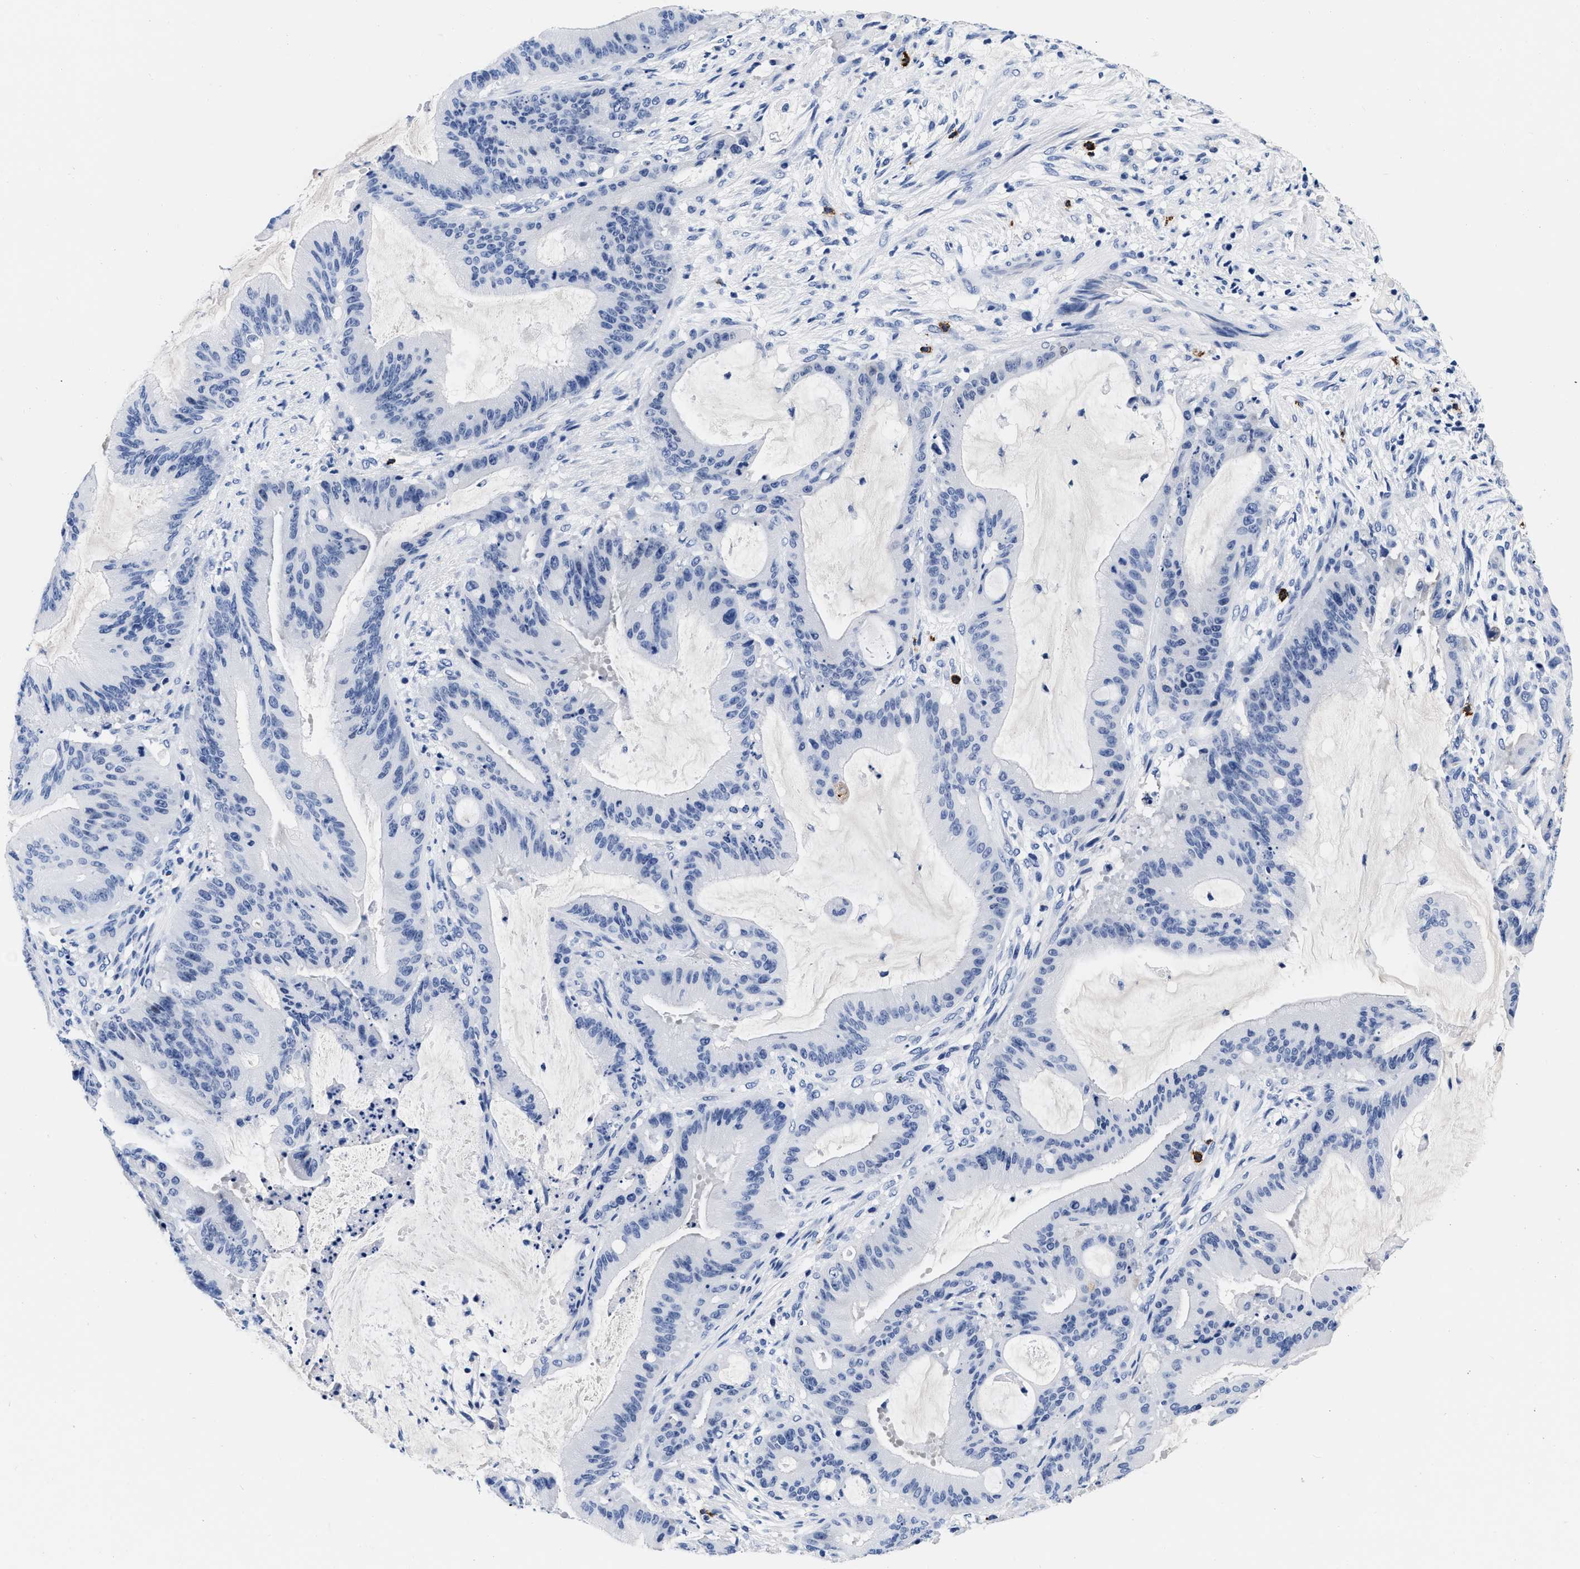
{"staining": {"intensity": "negative", "quantity": "none", "location": "none"}, "tissue": "liver cancer", "cell_type": "Tumor cells", "image_type": "cancer", "snomed": [{"axis": "morphology", "description": "Normal tissue, NOS"}, {"axis": "morphology", "description": "Cholangiocarcinoma"}, {"axis": "topography", "description": "Liver"}, {"axis": "topography", "description": "Peripheral nerve tissue"}], "caption": "This is a histopathology image of IHC staining of liver cholangiocarcinoma, which shows no staining in tumor cells.", "gene": "CER1", "patient": {"sex": "female", "age": 73}}